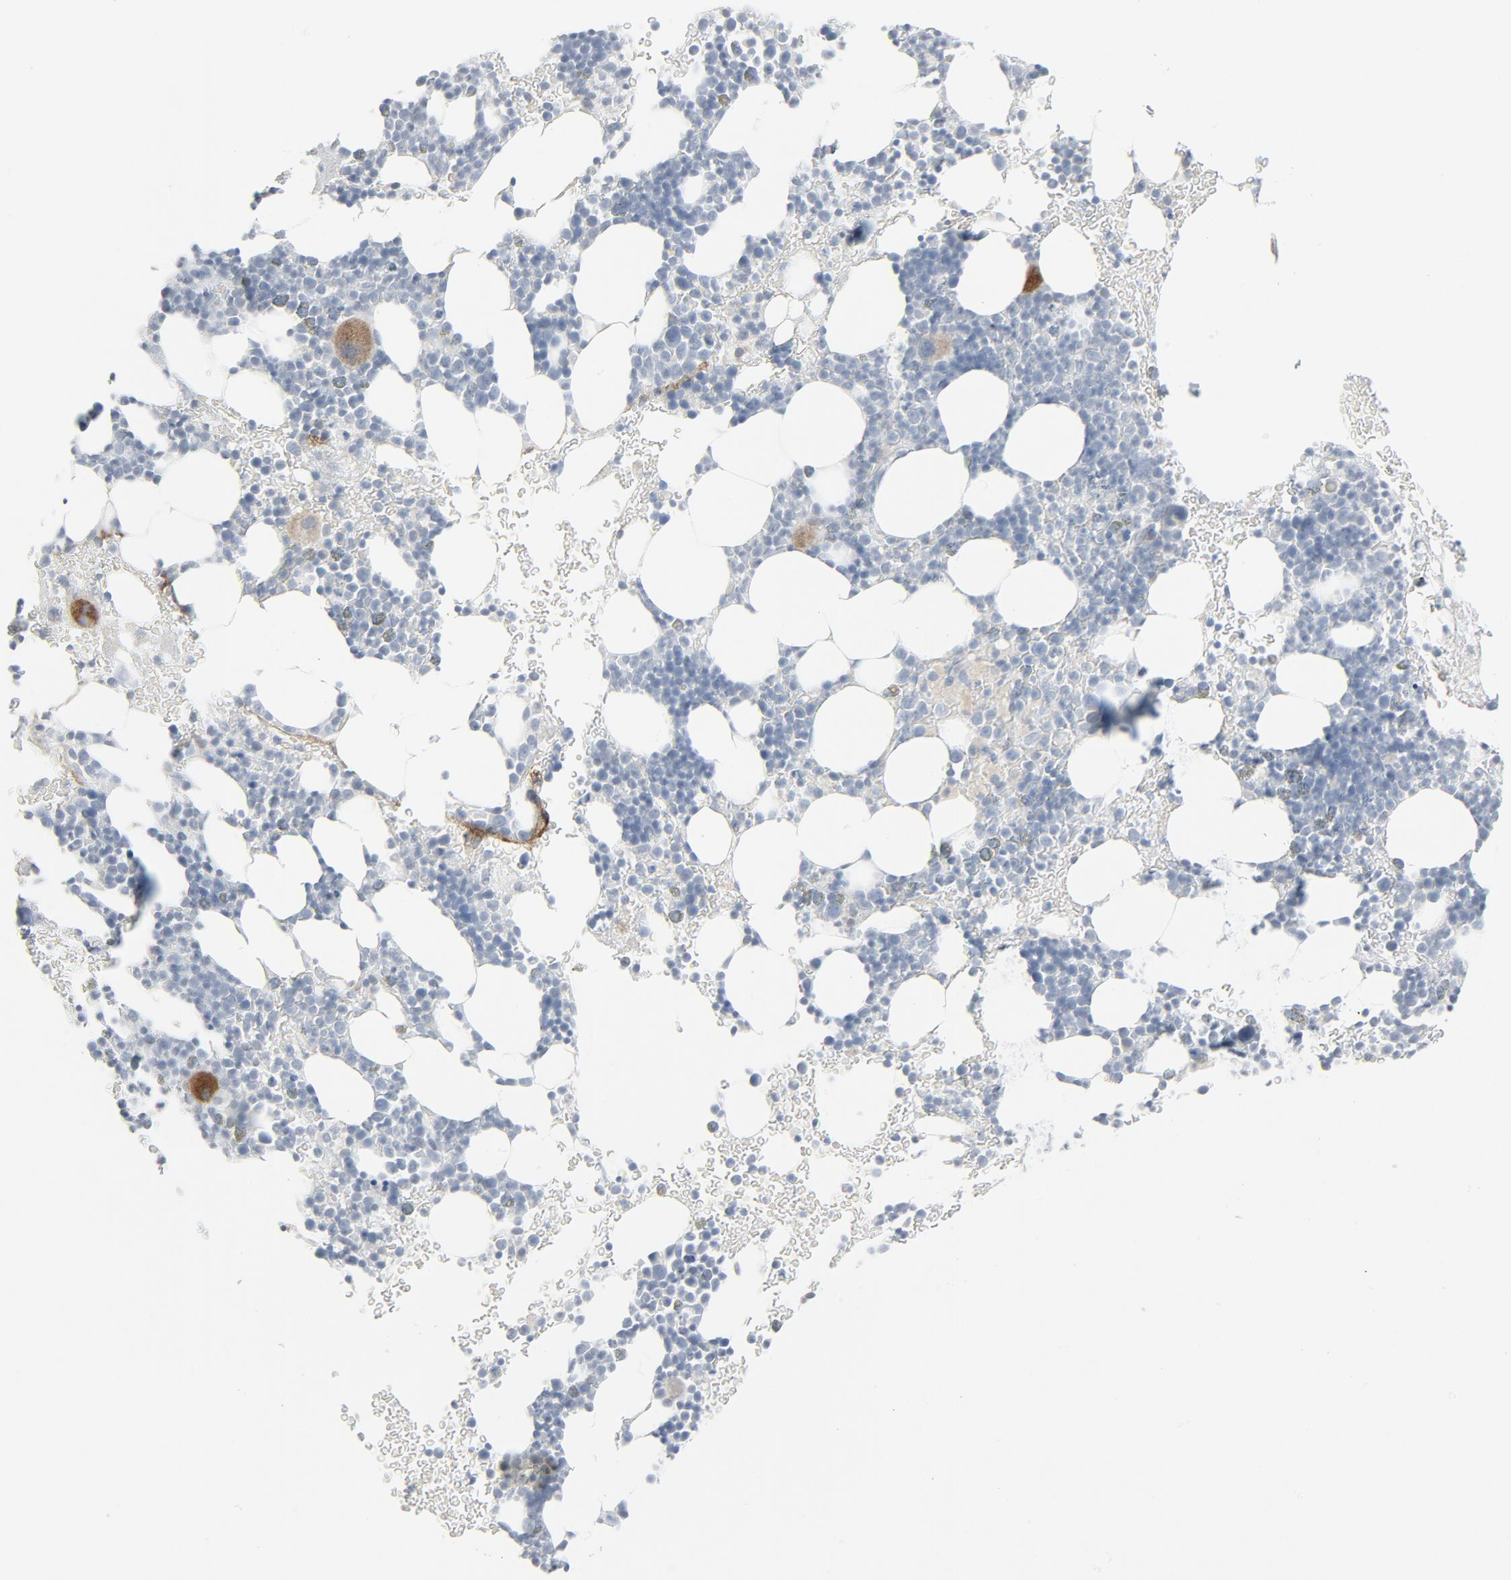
{"staining": {"intensity": "strong", "quantity": "<25%", "location": "cytoplasmic/membranous"}, "tissue": "bone marrow", "cell_type": "Hematopoietic cells", "image_type": "normal", "snomed": [{"axis": "morphology", "description": "Normal tissue, NOS"}, {"axis": "topography", "description": "Bone marrow"}], "caption": "Immunohistochemistry (IHC) micrograph of benign bone marrow: human bone marrow stained using immunohistochemistry (IHC) reveals medium levels of strong protein expression localized specifically in the cytoplasmic/membranous of hematopoietic cells, appearing as a cytoplasmic/membranous brown color.", "gene": "FGFR3", "patient": {"sex": "male", "age": 17}}